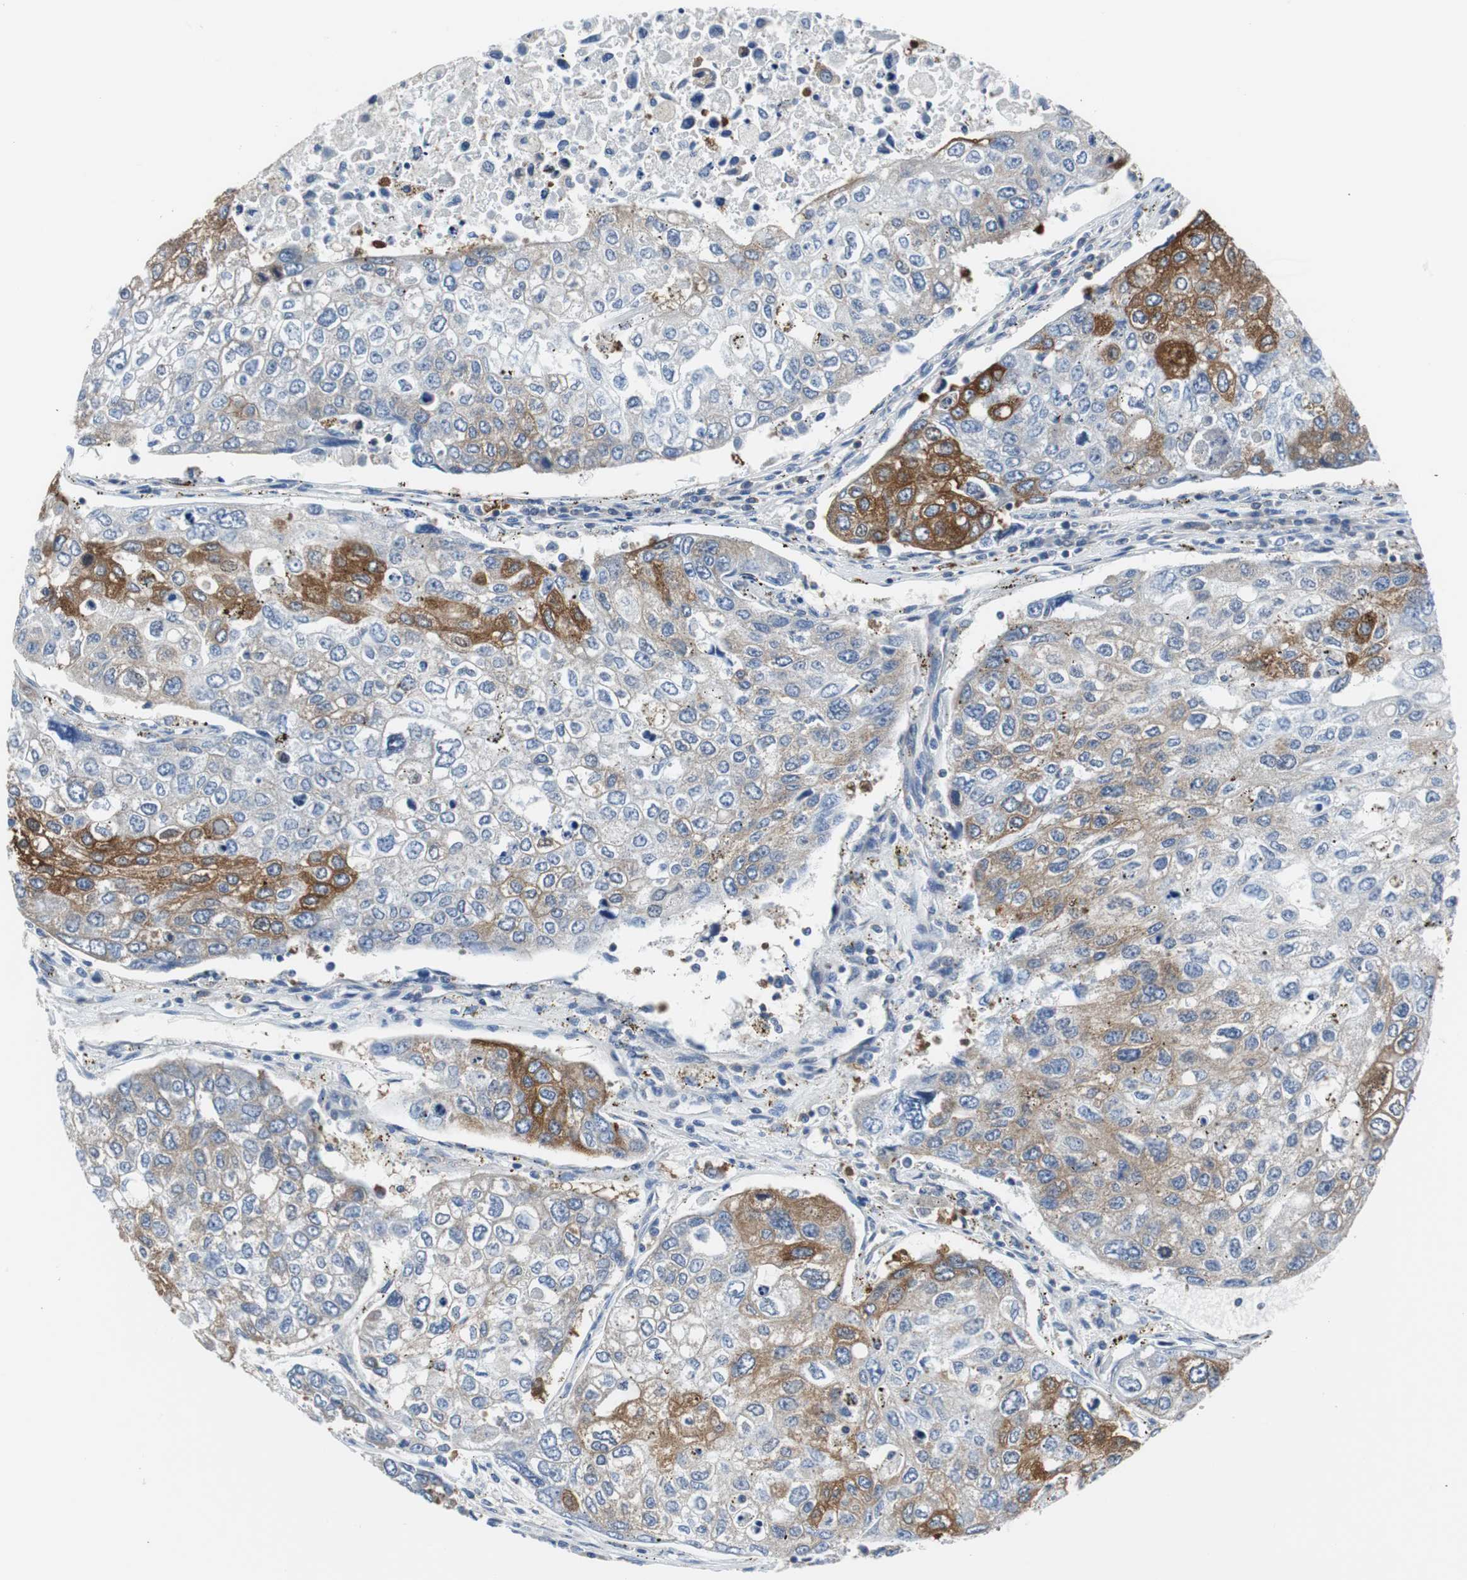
{"staining": {"intensity": "moderate", "quantity": "25%-75%", "location": "cytoplasmic/membranous"}, "tissue": "urothelial cancer", "cell_type": "Tumor cells", "image_type": "cancer", "snomed": [{"axis": "morphology", "description": "Urothelial carcinoma, High grade"}, {"axis": "topography", "description": "Lymph node"}, {"axis": "topography", "description": "Urinary bladder"}], "caption": "IHC staining of high-grade urothelial carcinoma, which demonstrates medium levels of moderate cytoplasmic/membranous staining in approximately 25%-75% of tumor cells indicating moderate cytoplasmic/membranous protein positivity. The staining was performed using DAB (3,3'-diaminobenzidine) (brown) for protein detection and nuclei were counterstained in hematoxylin (blue).", "gene": "BRAF", "patient": {"sex": "male", "age": 51}}